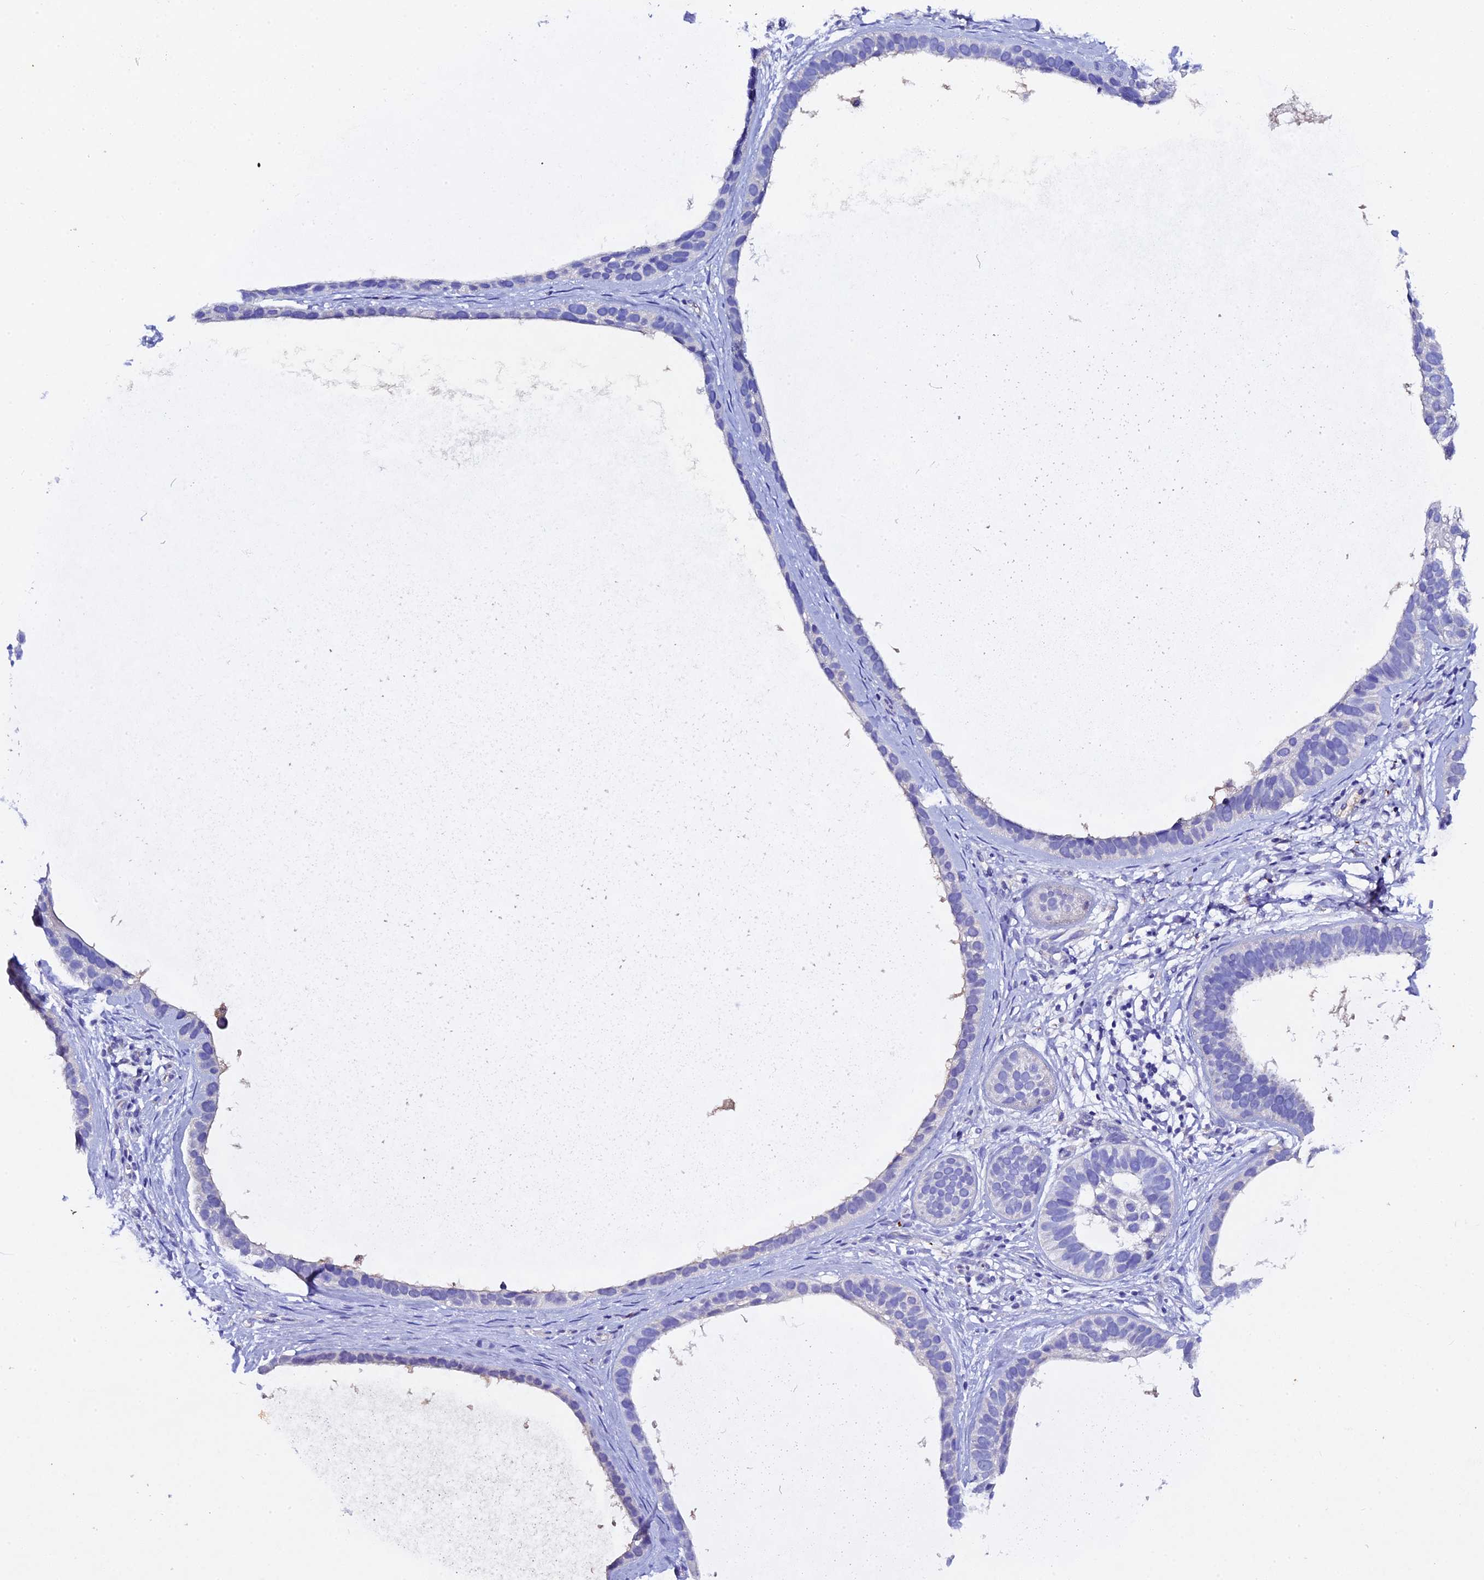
{"staining": {"intensity": "negative", "quantity": "none", "location": "none"}, "tissue": "skin cancer", "cell_type": "Tumor cells", "image_type": "cancer", "snomed": [{"axis": "morphology", "description": "Basal cell carcinoma"}, {"axis": "topography", "description": "Skin"}], "caption": "An immunohistochemistry photomicrograph of skin cancer (basal cell carcinoma) is shown. There is no staining in tumor cells of skin cancer (basal cell carcinoma).", "gene": "TGDS", "patient": {"sex": "male", "age": 62}}